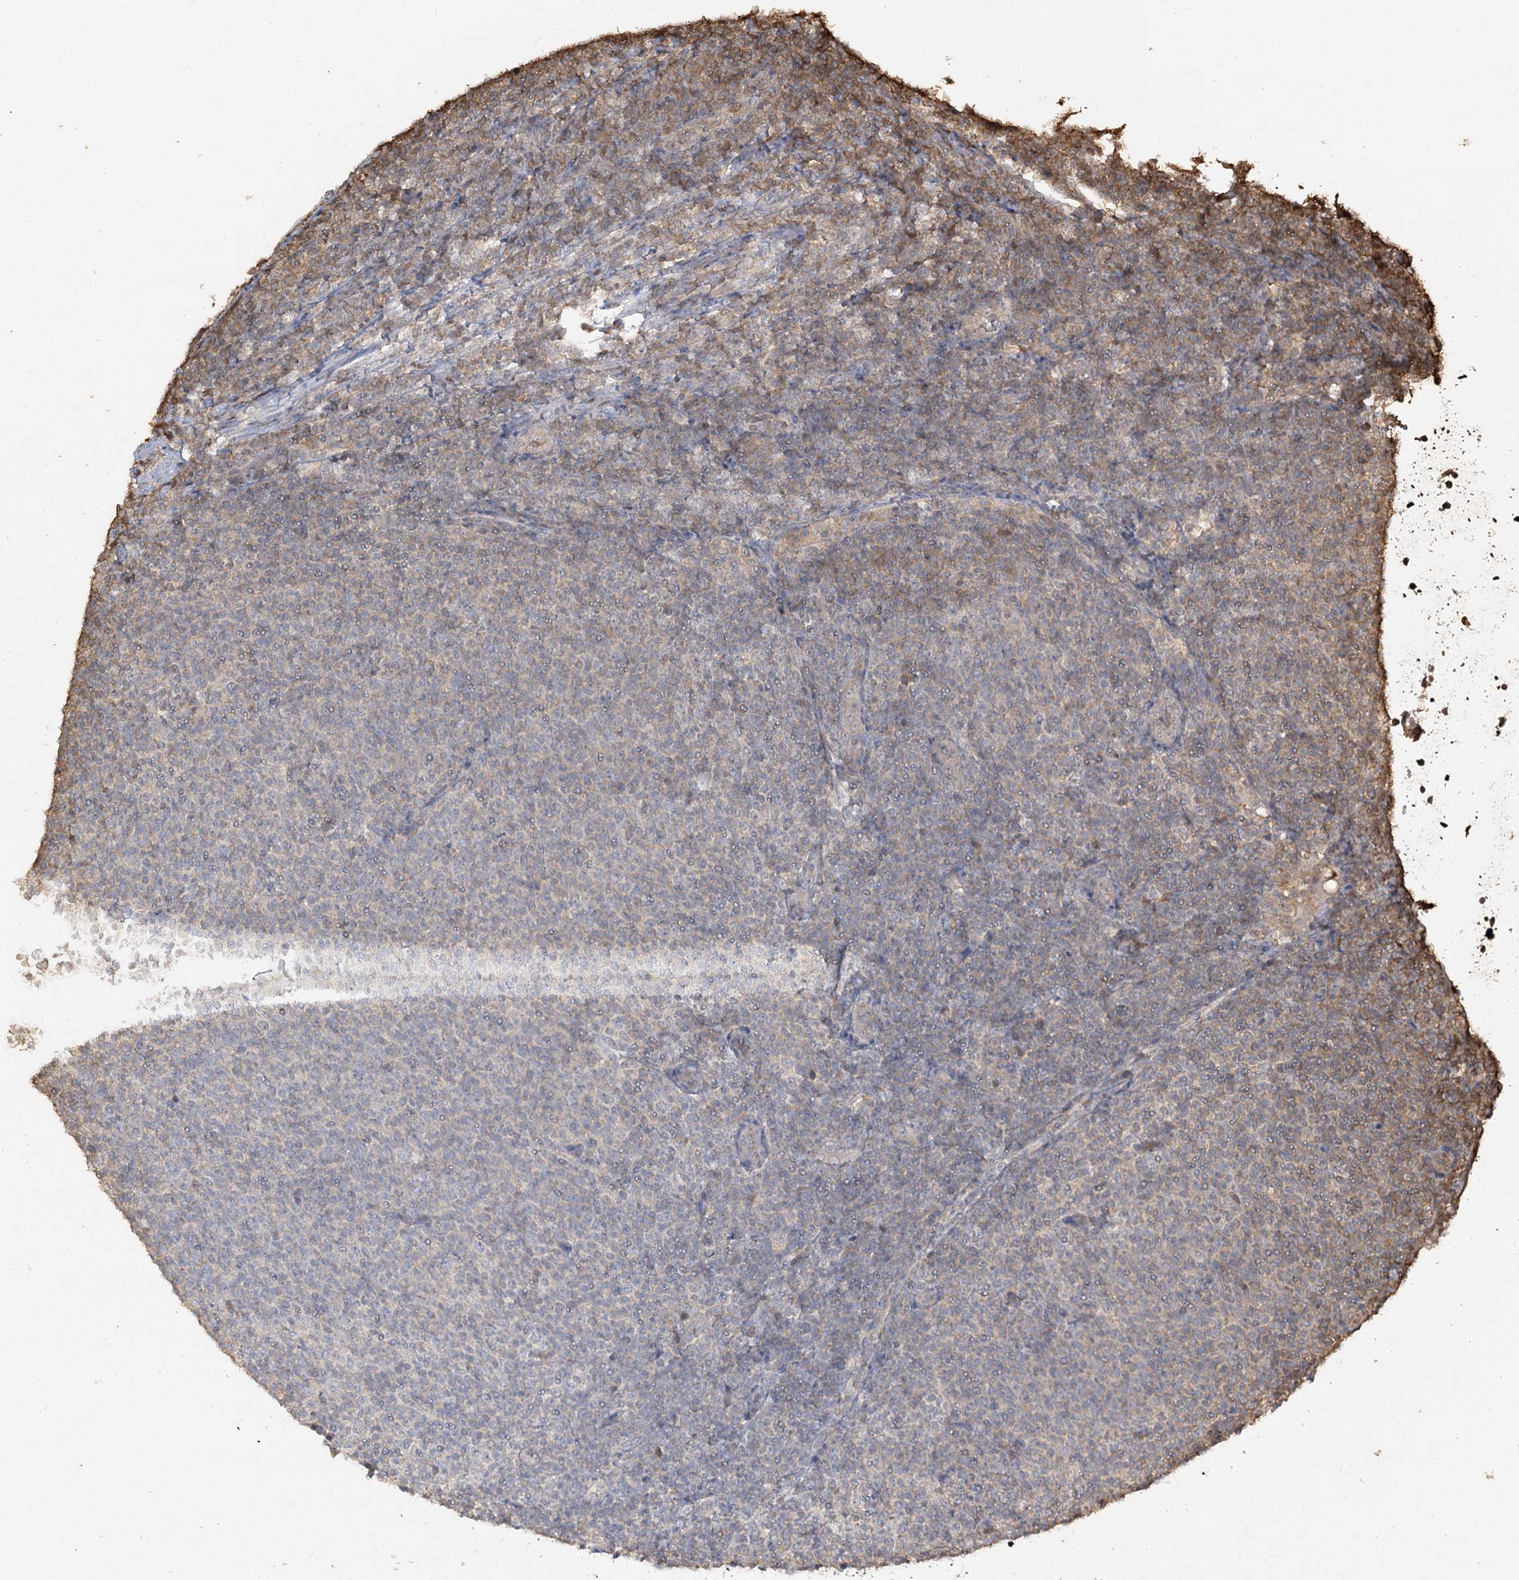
{"staining": {"intensity": "weak", "quantity": "<25%", "location": "cytoplasmic/membranous"}, "tissue": "lymphoma", "cell_type": "Tumor cells", "image_type": "cancer", "snomed": [{"axis": "morphology", "description": "Malignant lymphoma, non-Hodgkin's type, Low grade"}, {"axis": "topography", "description": "Lymph node"}], "caption": "Malignant lymphoma, non-Hodgkin's type (low-grade) stained for a protein using immunohistochemistry demonstrates no expression tumor cells.", "gene": "PLCH1", "patient": {"sex": "male", "age": 66}}